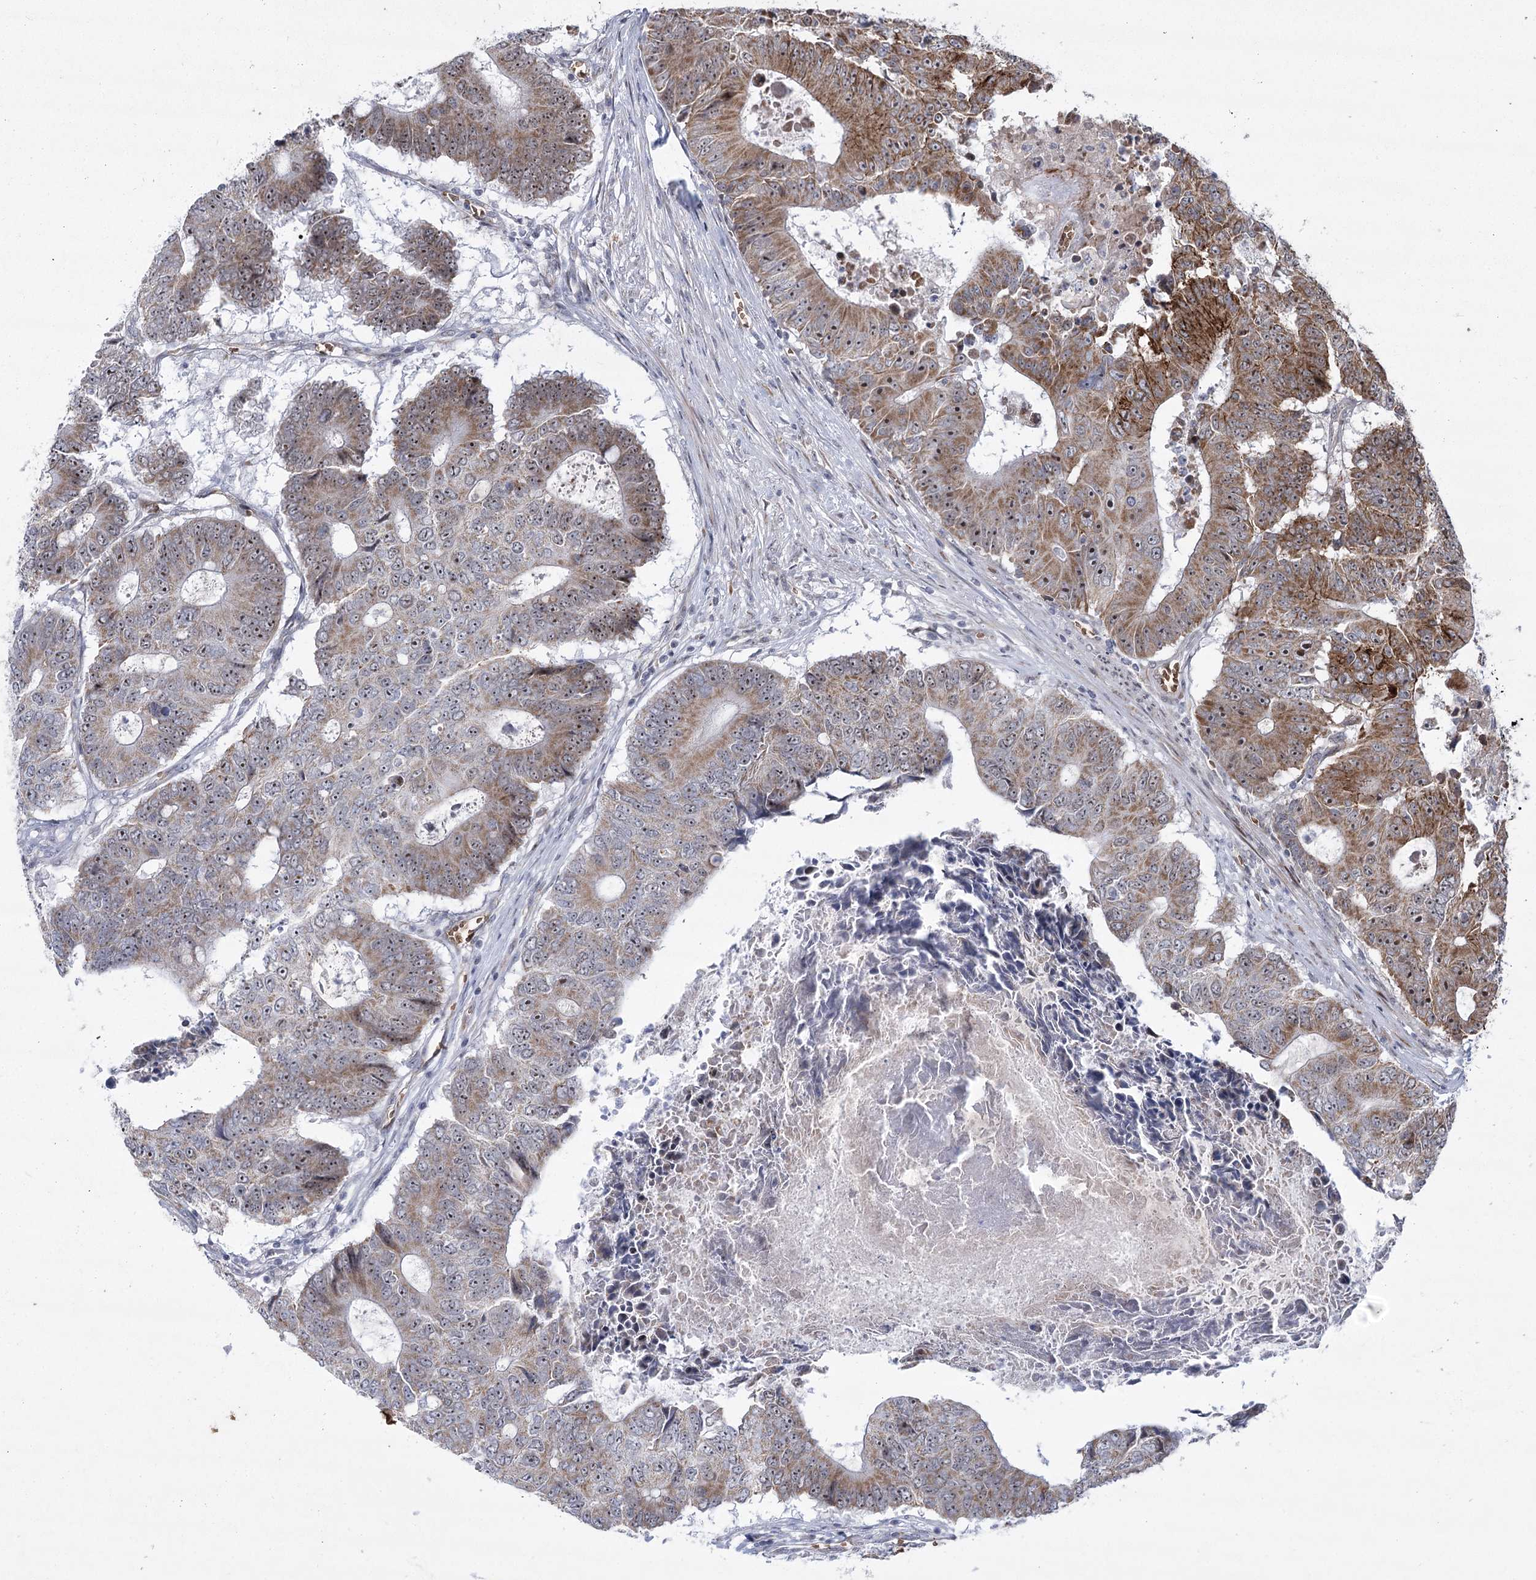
{"staining": {"intensity": "moderate", "quantity": ">75%", "location": "cytoplasmic/membranous,nuclear"}, "tissue": "colorectal cancer", "cell_type": "Tumor cells", "image_type": "cancer", "snomed": [{"axis": "morphology", "description": "Adenocarcinoma, NOS"}, {"axis": "topography", "description": "Colon"}], "caption": "Adenocarcinoma (colorectal) tissue exhibits moderate cytoplasmic/membranous and nuclear staining in about >75% of tumor cells Immunohistochemistry stains the protein of interest in brown and the nuclei are stained blue.", "gene": "NSMCE4A", "patient": {"sex": "male", "age": 87}}